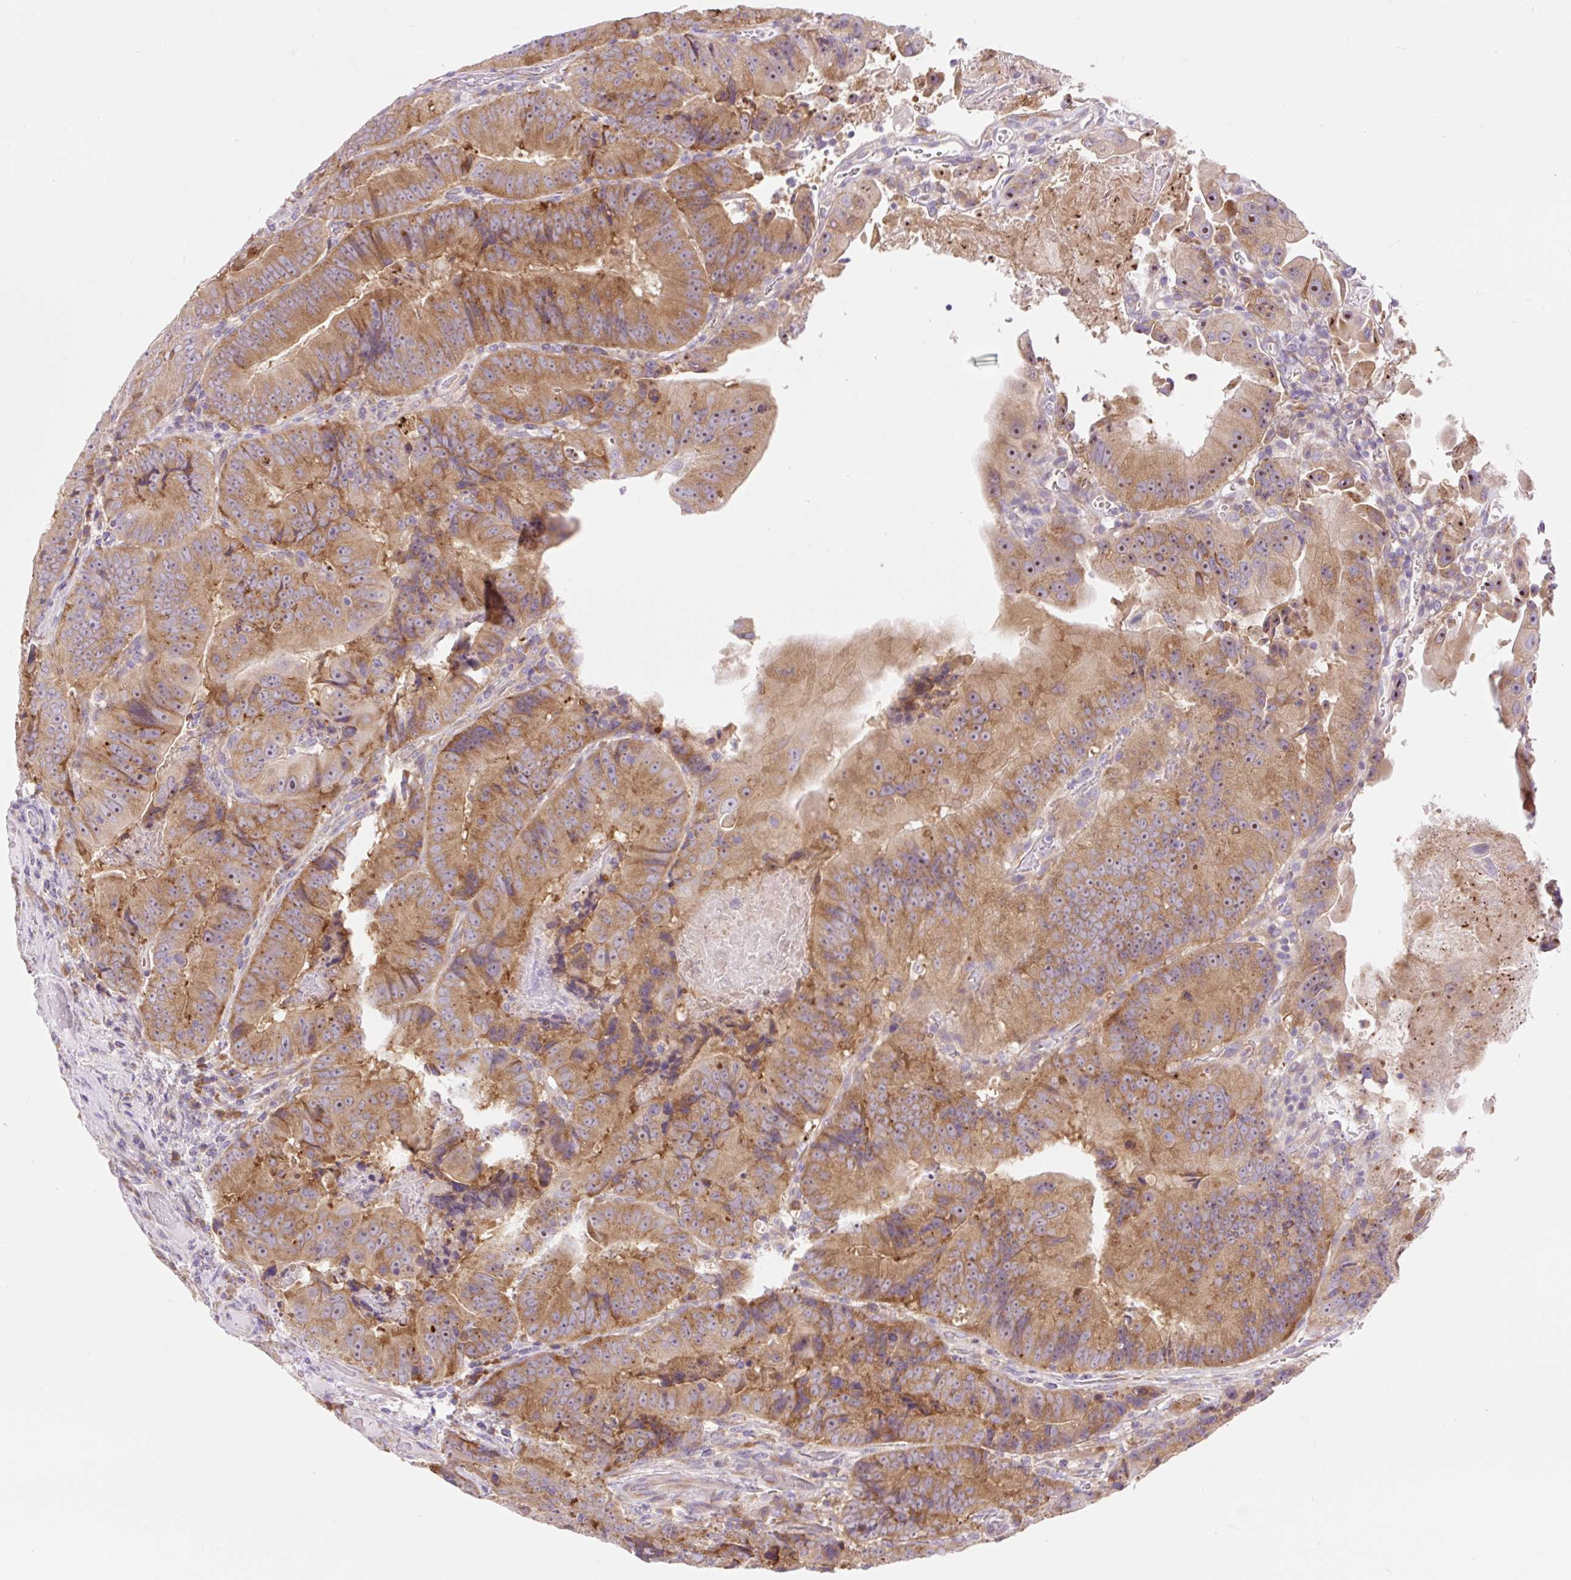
{"staining": {"intensity": "moderate", "quantity": ">75%", "location": "cytoplasmic/membranous"}, "tissue": "colorectal cancer", "cell_type": "Tumor cells", "image_type": "cancer", "snomed": [{"axis": "morphology", "description": "Adenocarcinoma, NOS"}, {"axis": "topography", "description": "Colon"}], "caption": "About >75% of tumor cells in human colorectal adenocarcinoma reveal moderate cytoplasmic/membranous protein positivity as visualized by brown immunohistochemical staining.", "gene": "GPR45", "patient": {"sex": "female", "age": 86}}